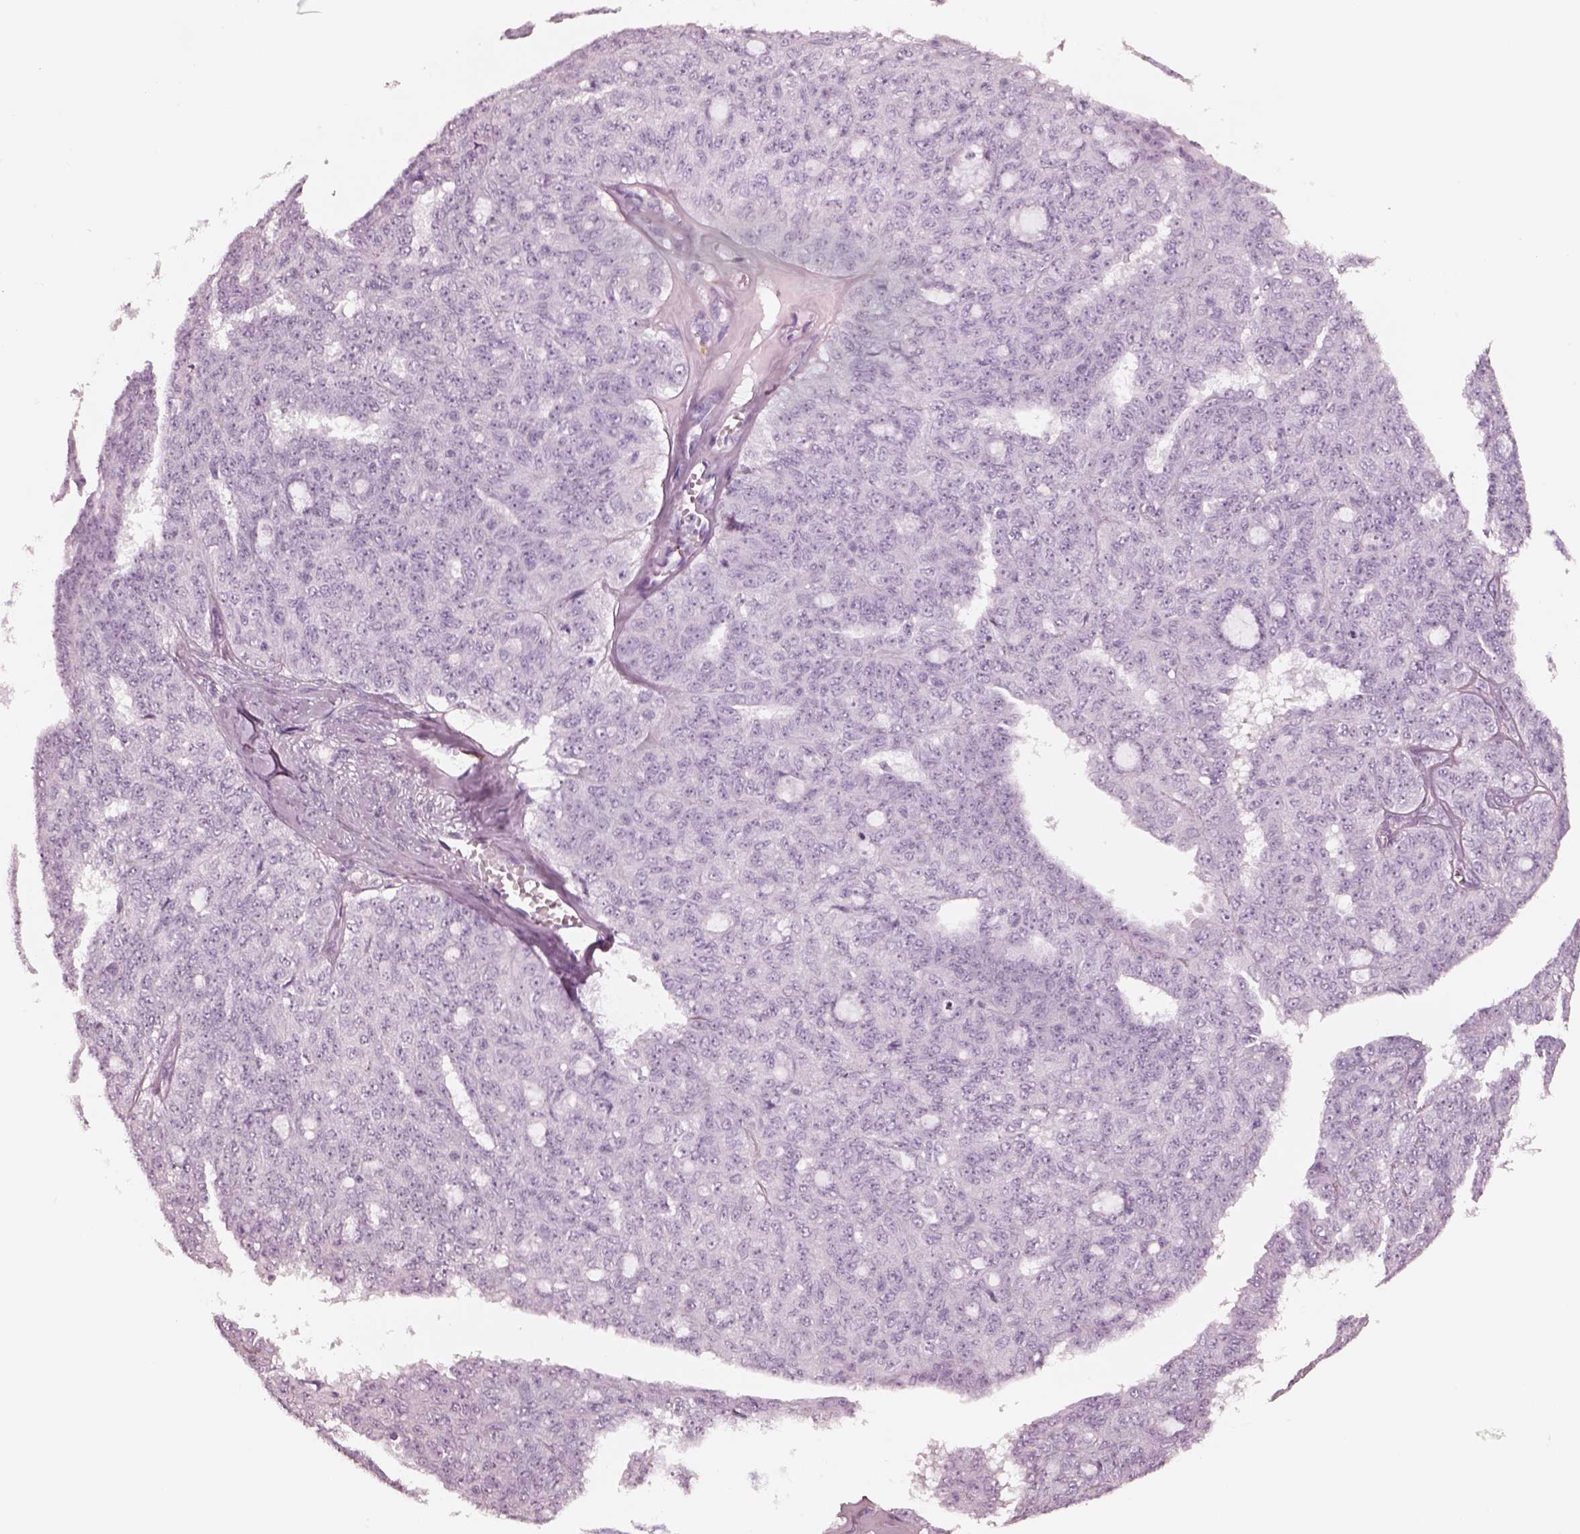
{"staining": {"intensity": "negative", "quantity": "none", "location": "none"}, "tissue": "ovarian cancer", "cell_type": "Tumor cells", "image_type": "cancer", "snomed": [{"axis": "morphology", "description": "Cystadenocarcinoma, serous, NOS"}, {"axis": "topography", "description": "Ovary"}], "caption": "There is no significant staining in tumor cells of ovarian cancer (serous cystadenocarcinoma). Brightfield microscopy of IHC stained with DAB (brown) and hematoxylin (blue), captured at high magnification.", "gene": "ELANE", "patient": {"sex": "female", "age": 71}}